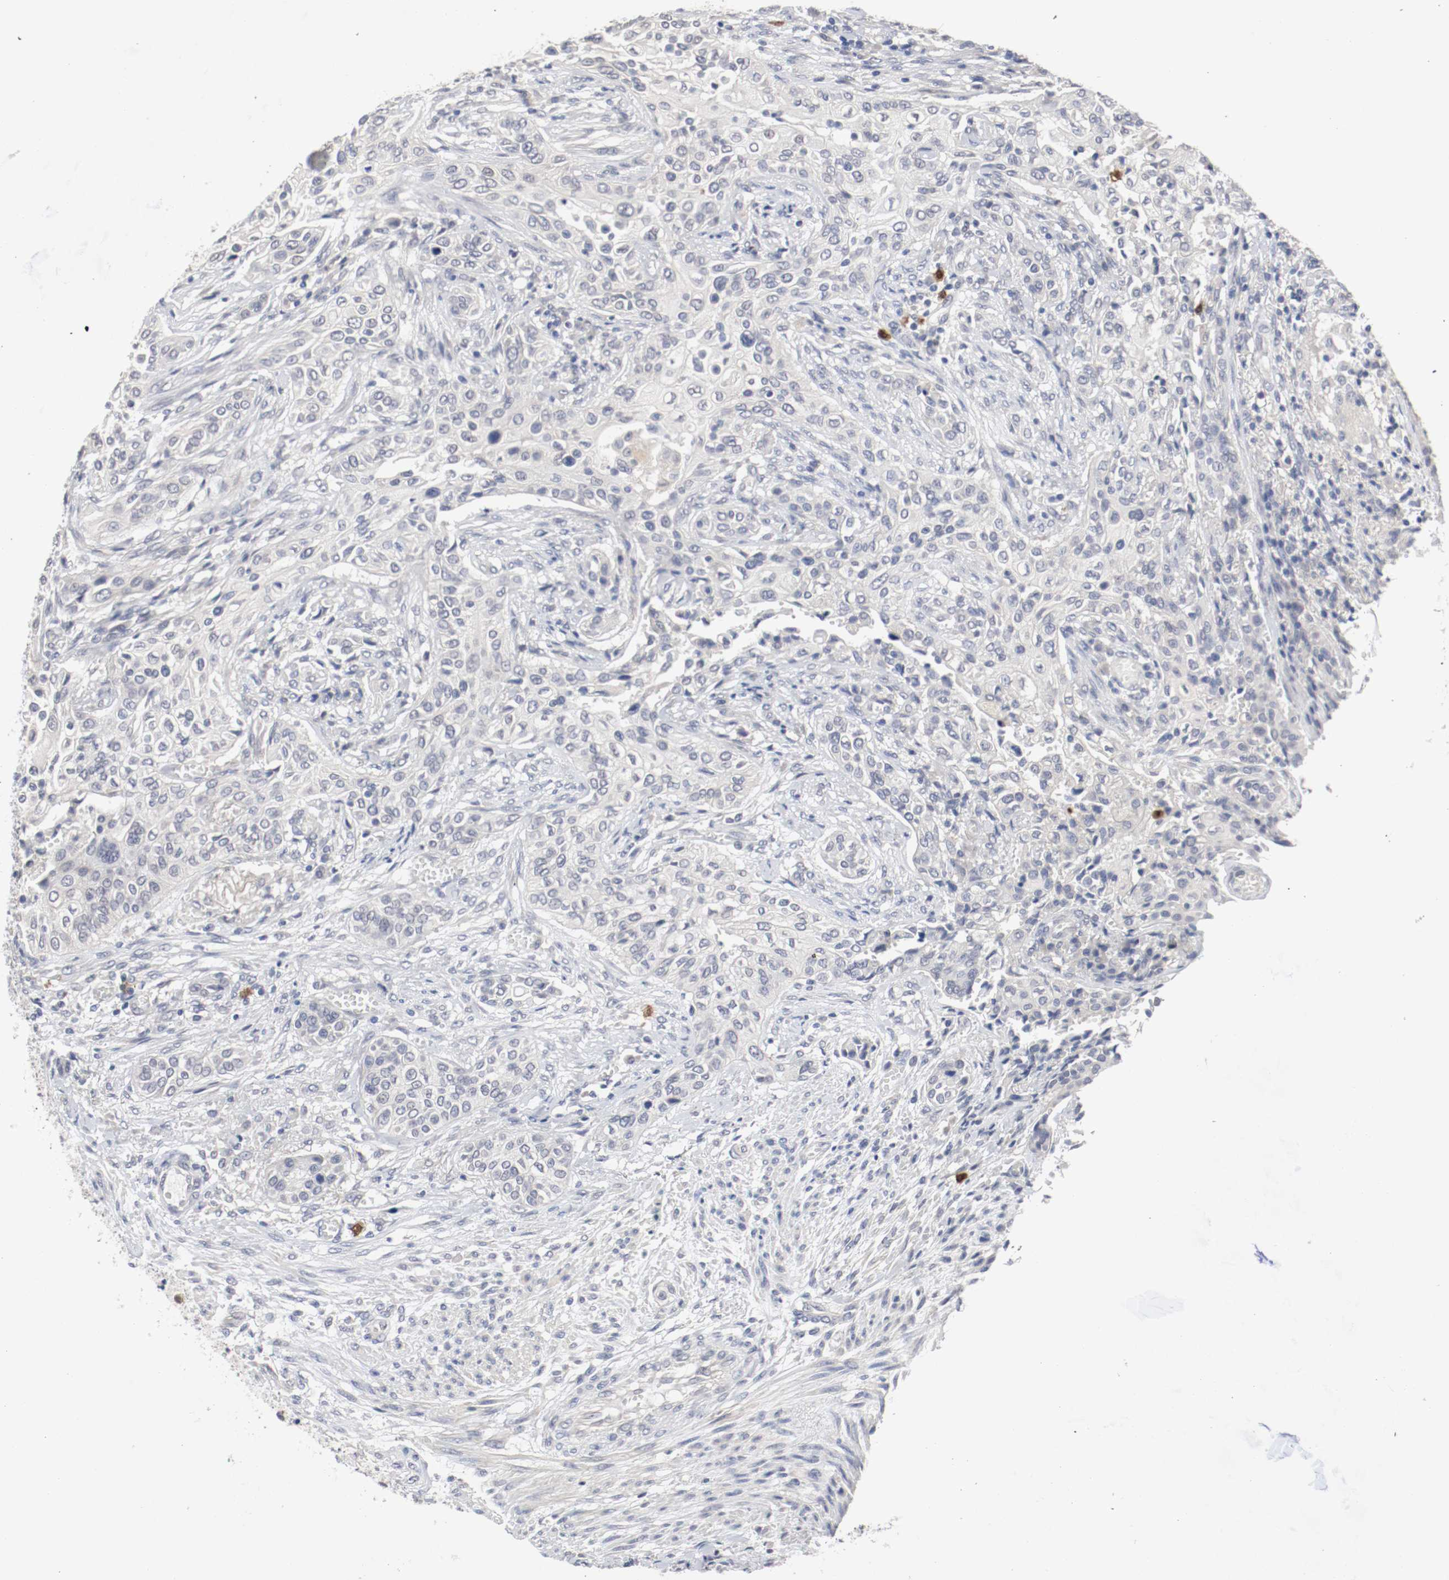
{"staining": {"intensity": "negative", "quantity": "none", "location": "none"}, "tissue": "urothelial cancer", "cell_type": "Tumor cells", "image_type": "cancer", "snomed": [{"axis": "morphology", "description": "Urothelial carcinoma, High grade"}, {"axis": "topography", "description": "Urinary bladder"}], "caption": "Photomicrograph shows no protein staining in tumor cells of urothelial cancer tissue.", "gene": "CEBPE", "patient": {"sex": "male", "age": 74}}